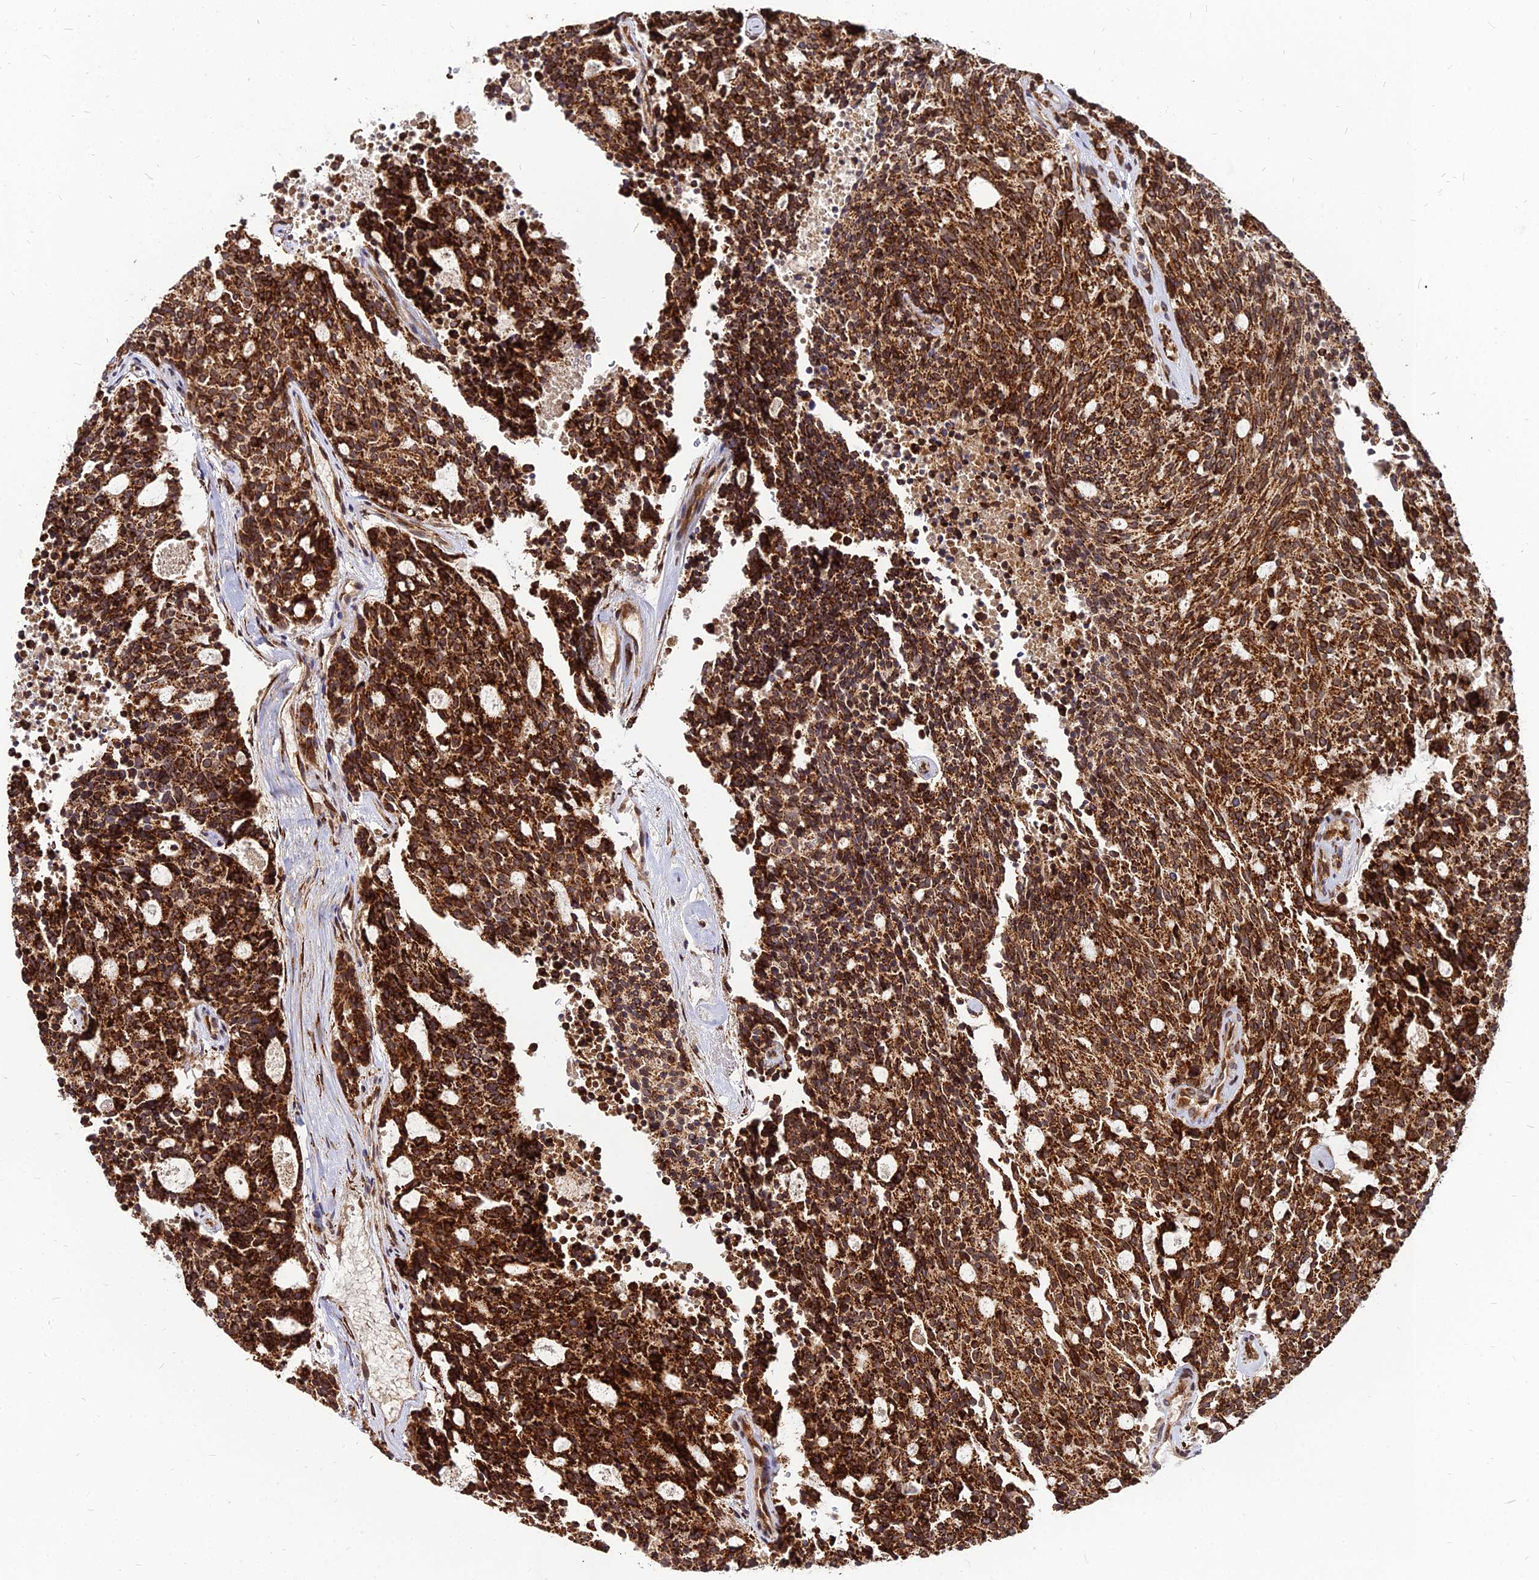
{"staining": {"intensity": "strong", "quantity": ">75%", "location": "cytoplasmic/membranous"}, "tissue": "carcinoid", "cell_type": "Tumor cells", "image_type": "cancer", "snomed": [{"axis": "morphology", "description": "Carcinoid, malignant, NOS"}, {"axis": "topography", "description": "Pancreas"}], "caption": "Tumor cells demonstrate high levels of strong cytoplasmic/membranous staining in approximately >75% of cells in human malignant carcinoid.", "gene": "PDE4D", "patient": {"sex": "female", "age": 54}}